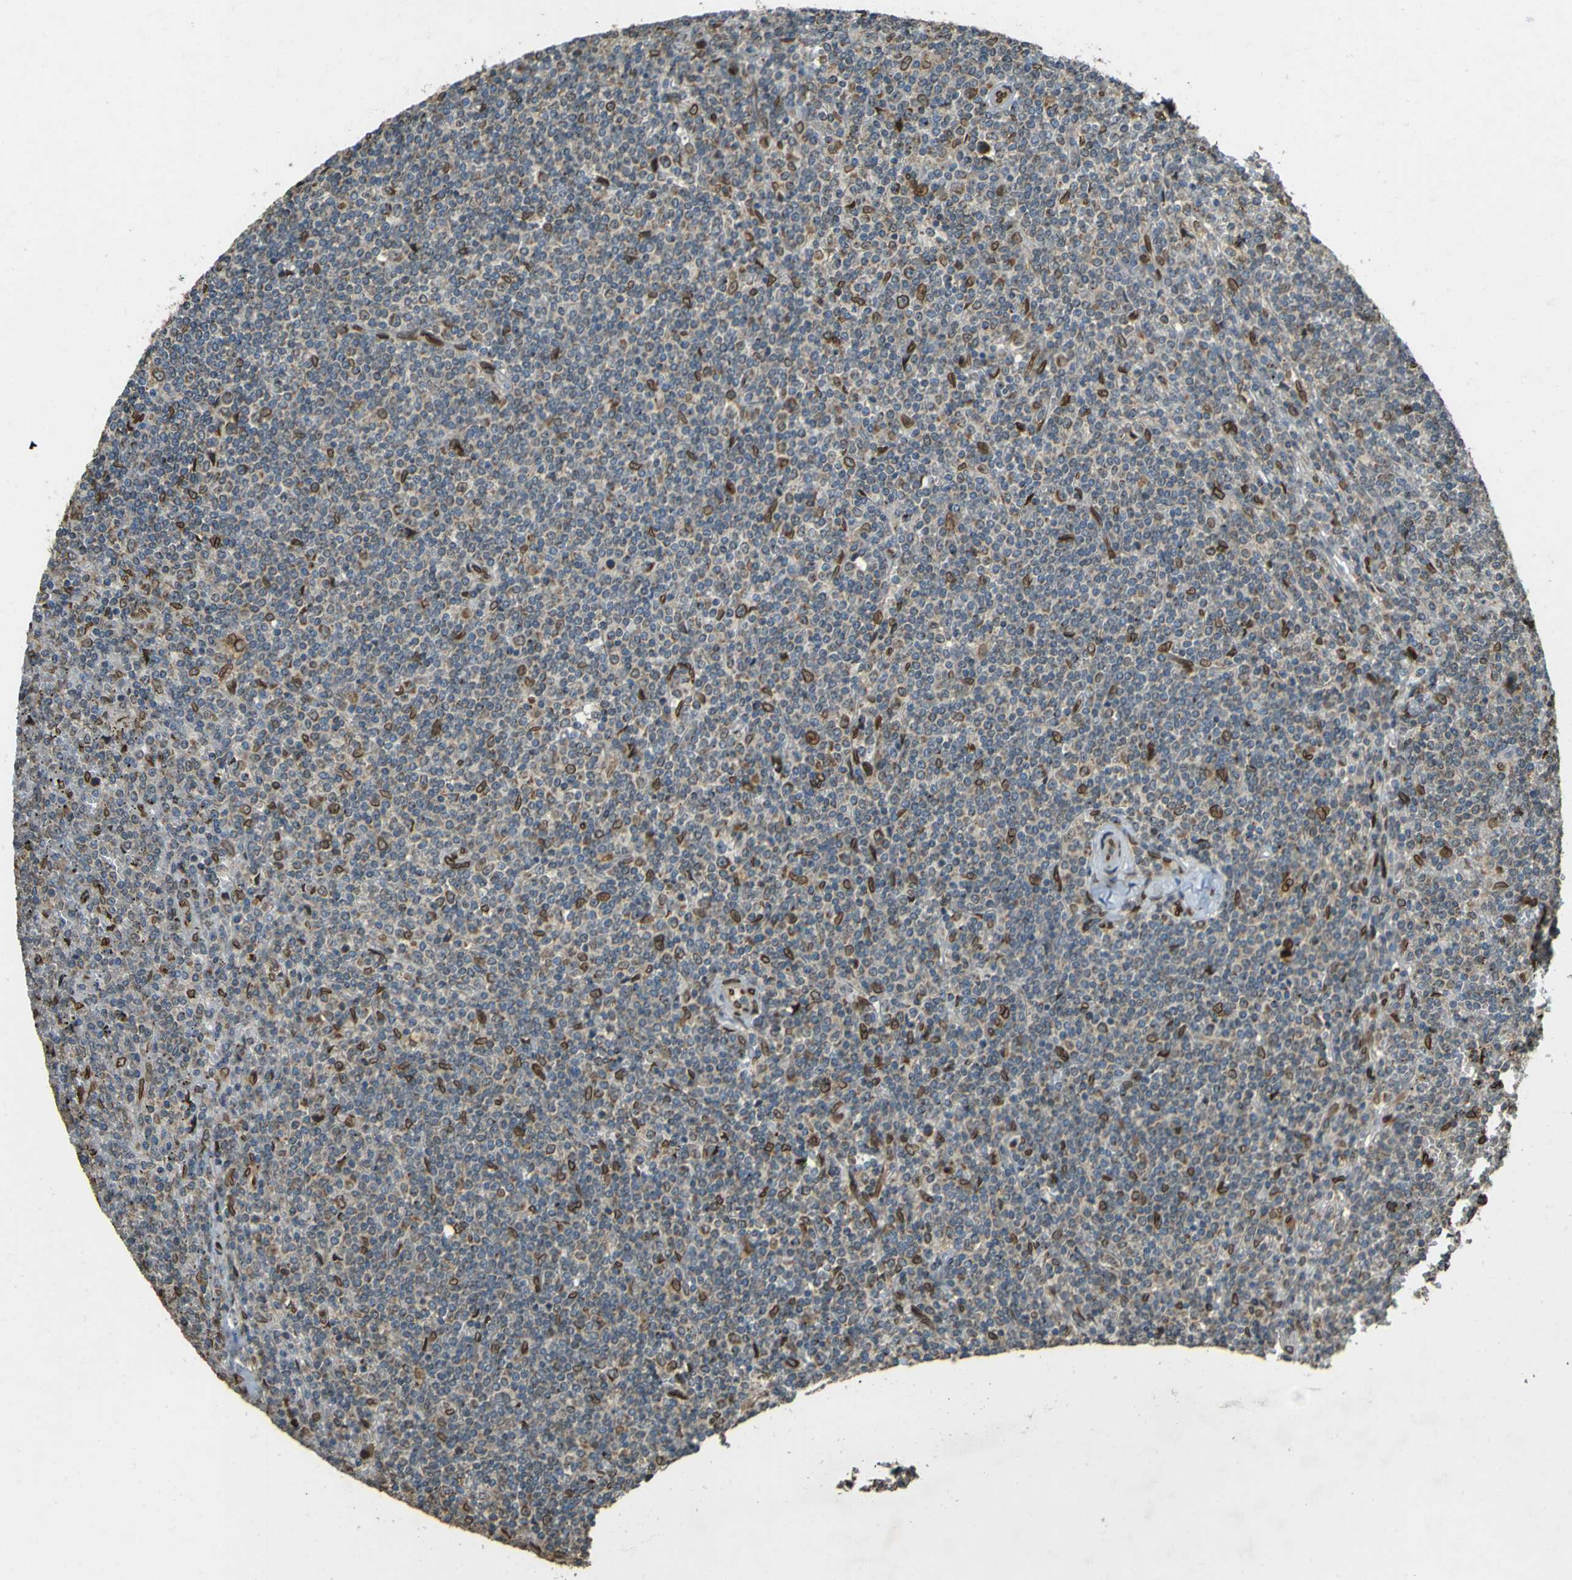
{"staining": {"intensity": "moderate", "quantity": "<25%", "location": "cytoplasmic/membranous,nuclear"}, "tissue": "lymphoma", "cell_type": "Tumor cells", "image_type": "cancer", "snomed": [{"axis": "morphology", "description": "Malignant lymphoma, non-Hodgkin's type, Low grade"}, {"axis": "topography", "description": "Spleen"}], "caption": "DAB (3,3'-diaminobenzidine) immunohistochemical staining of low-grade malignant lymphoma, non-Hodgkin's type reveals moderate cytoplasmic/membranous and nuclear protein expression in approximately <25% of tumor cells. (IHC, brightfield microscopy, high magnification).", "gene": "GALNT1", "patient": {"sex": "female", "age": 19}}